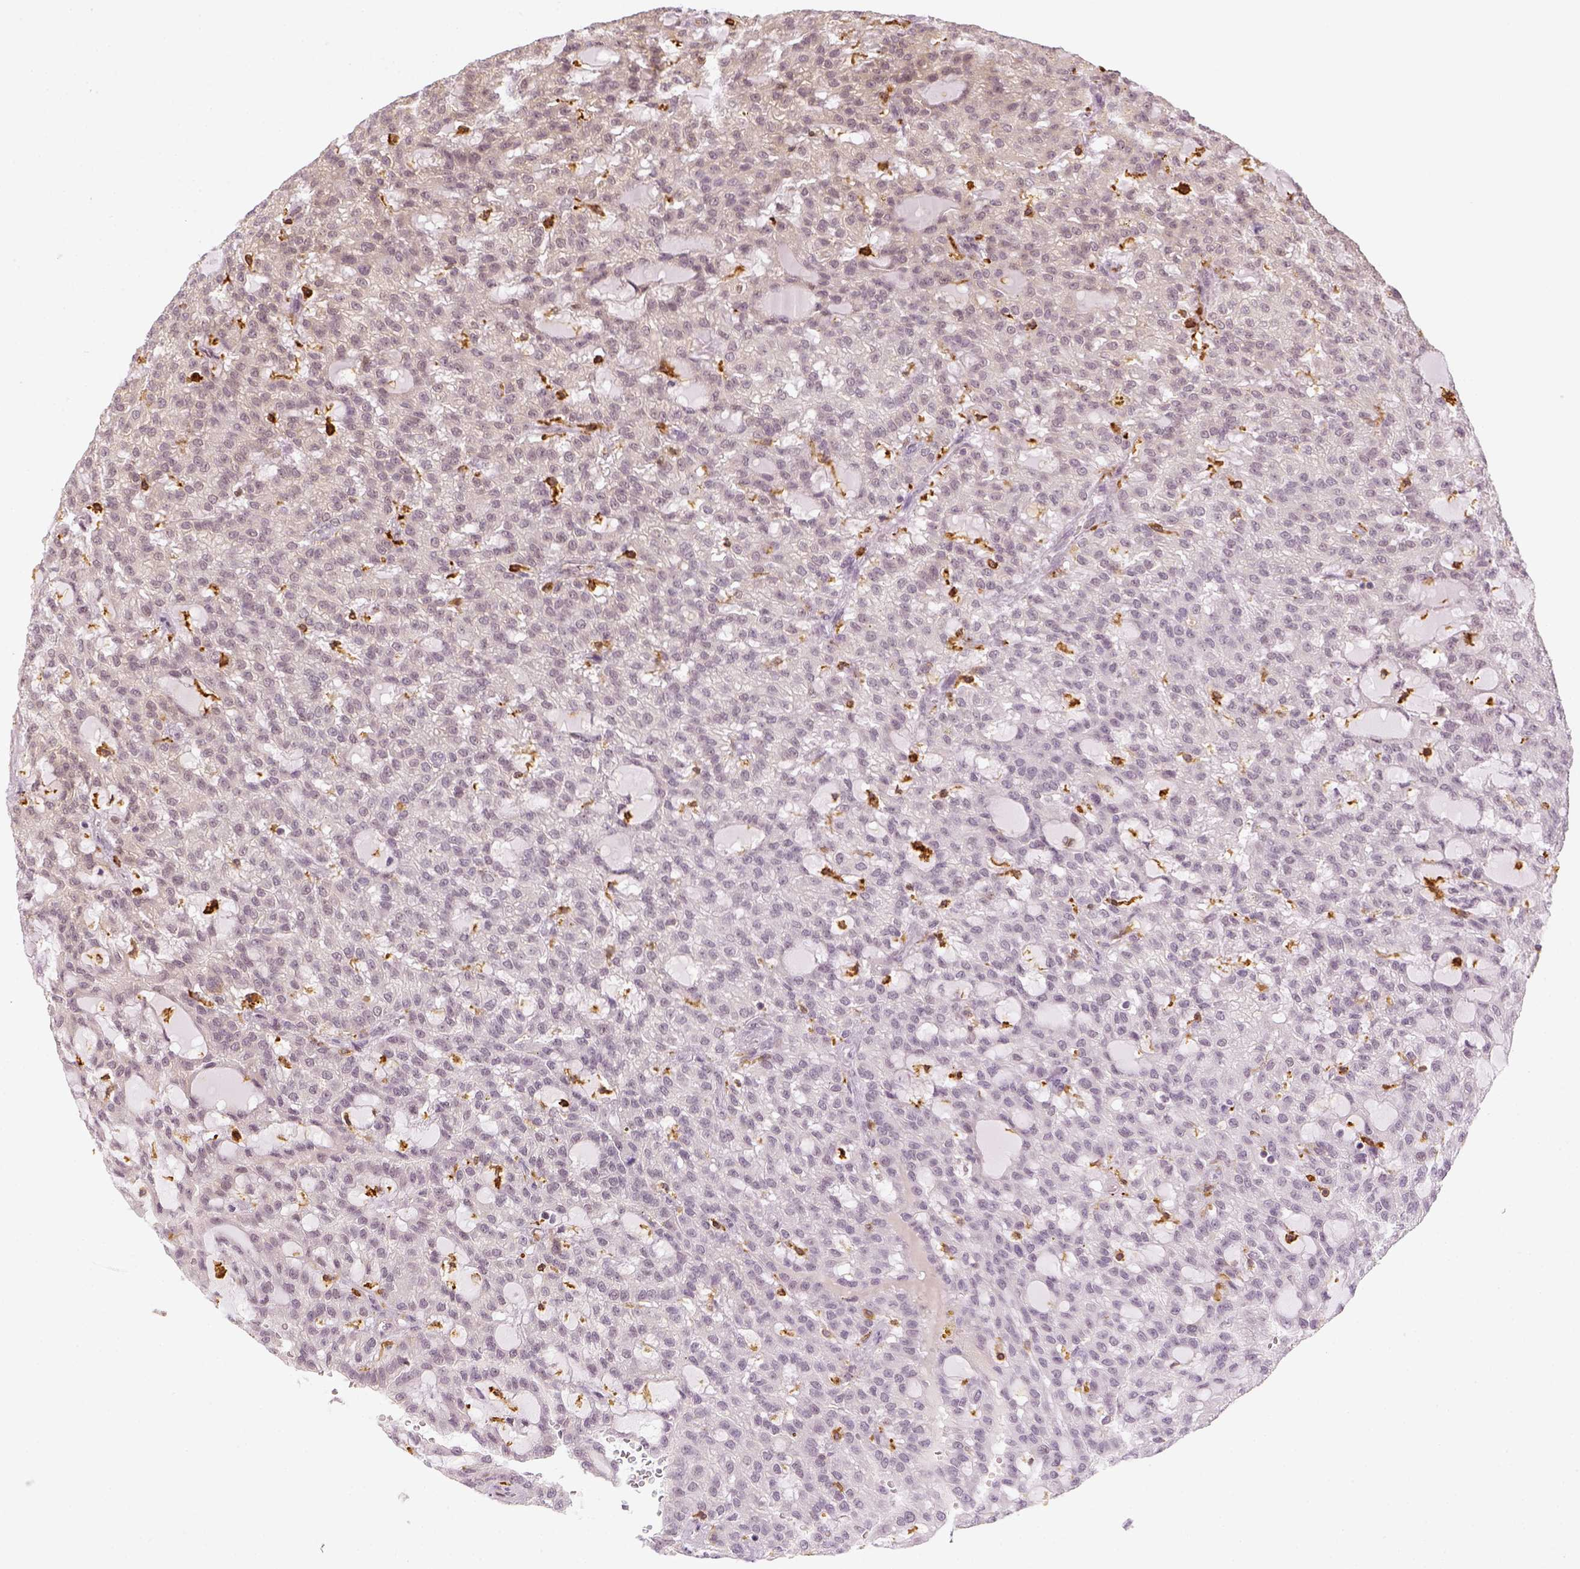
{"staining": {"intensity": "negative", "quantity": "none", "location": "none"}, "tissue": "renal cancer", "cell_type": "Tumor cells", "image_type": "cancer", "snomed": [{"axis": "morphology", "description": "Adenocarcinoma, NOS"}, {"axis": "topography", "description": "Kidney"}], "caption": "Immunohistochemistry histopathology image of neoplastic tissue: human renal cancer stained with DAB (3,3'-diaminobenzidine) exhibits no significant protein positivity in tumor cells.", "gene": "CD14", "patient": {"sex": "male", "age": 63}}